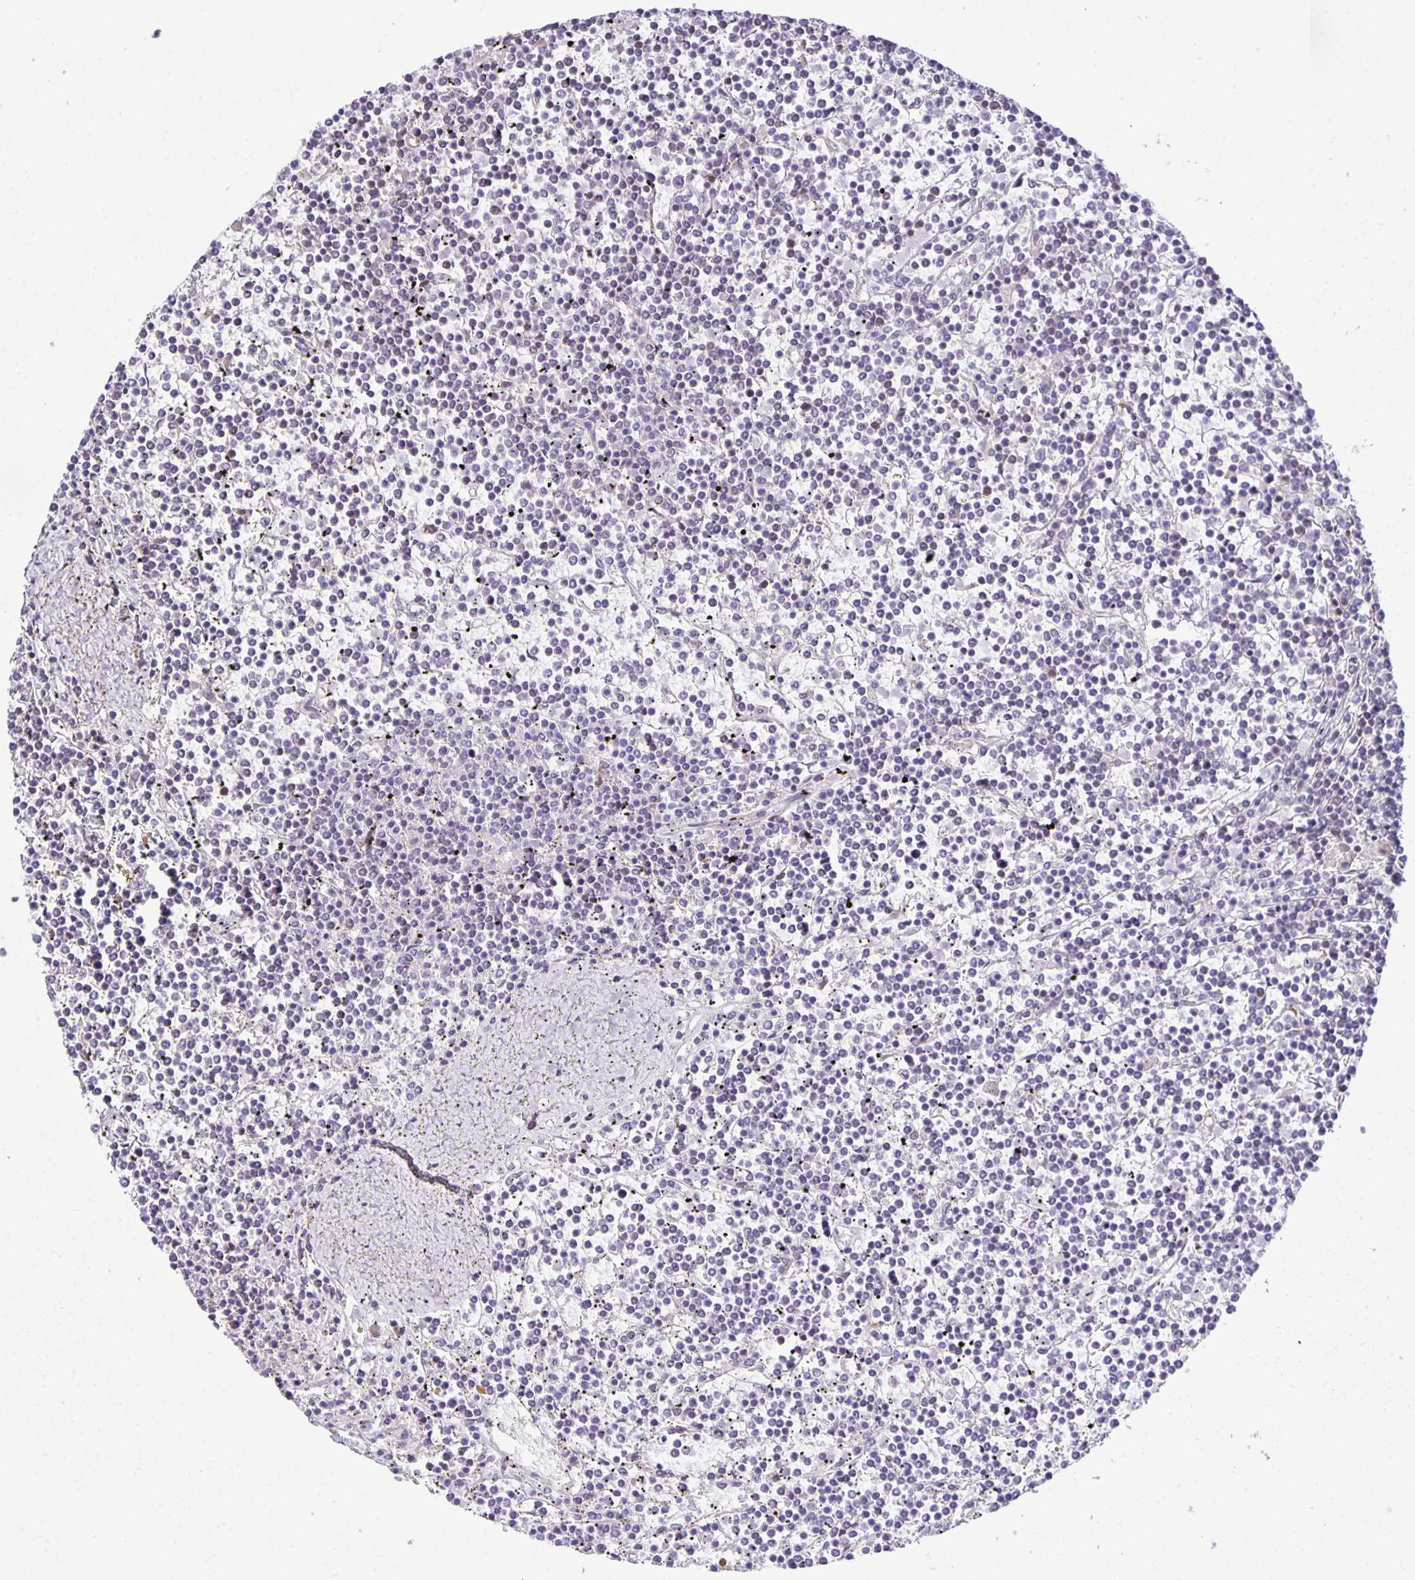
{"staining": {"intensity": "negative", "quantity": "none", "location": "none"}, "tissue": "lymphoma", "cell_type": "Tumor cells", "image_type": "cancer", "snomed": [{"axis": "morphology", "description": "Malignant lymphoma, non-Hodgkin's type, Low grade"}, {"axis": "topography", "description": "Spleen"}], "caption": "Immunohistochemical staining of lymphoma displays no significant positivity in tumor cells.", "gene": "MAPK12", "patient": {"sex": "female", "age": 19}}